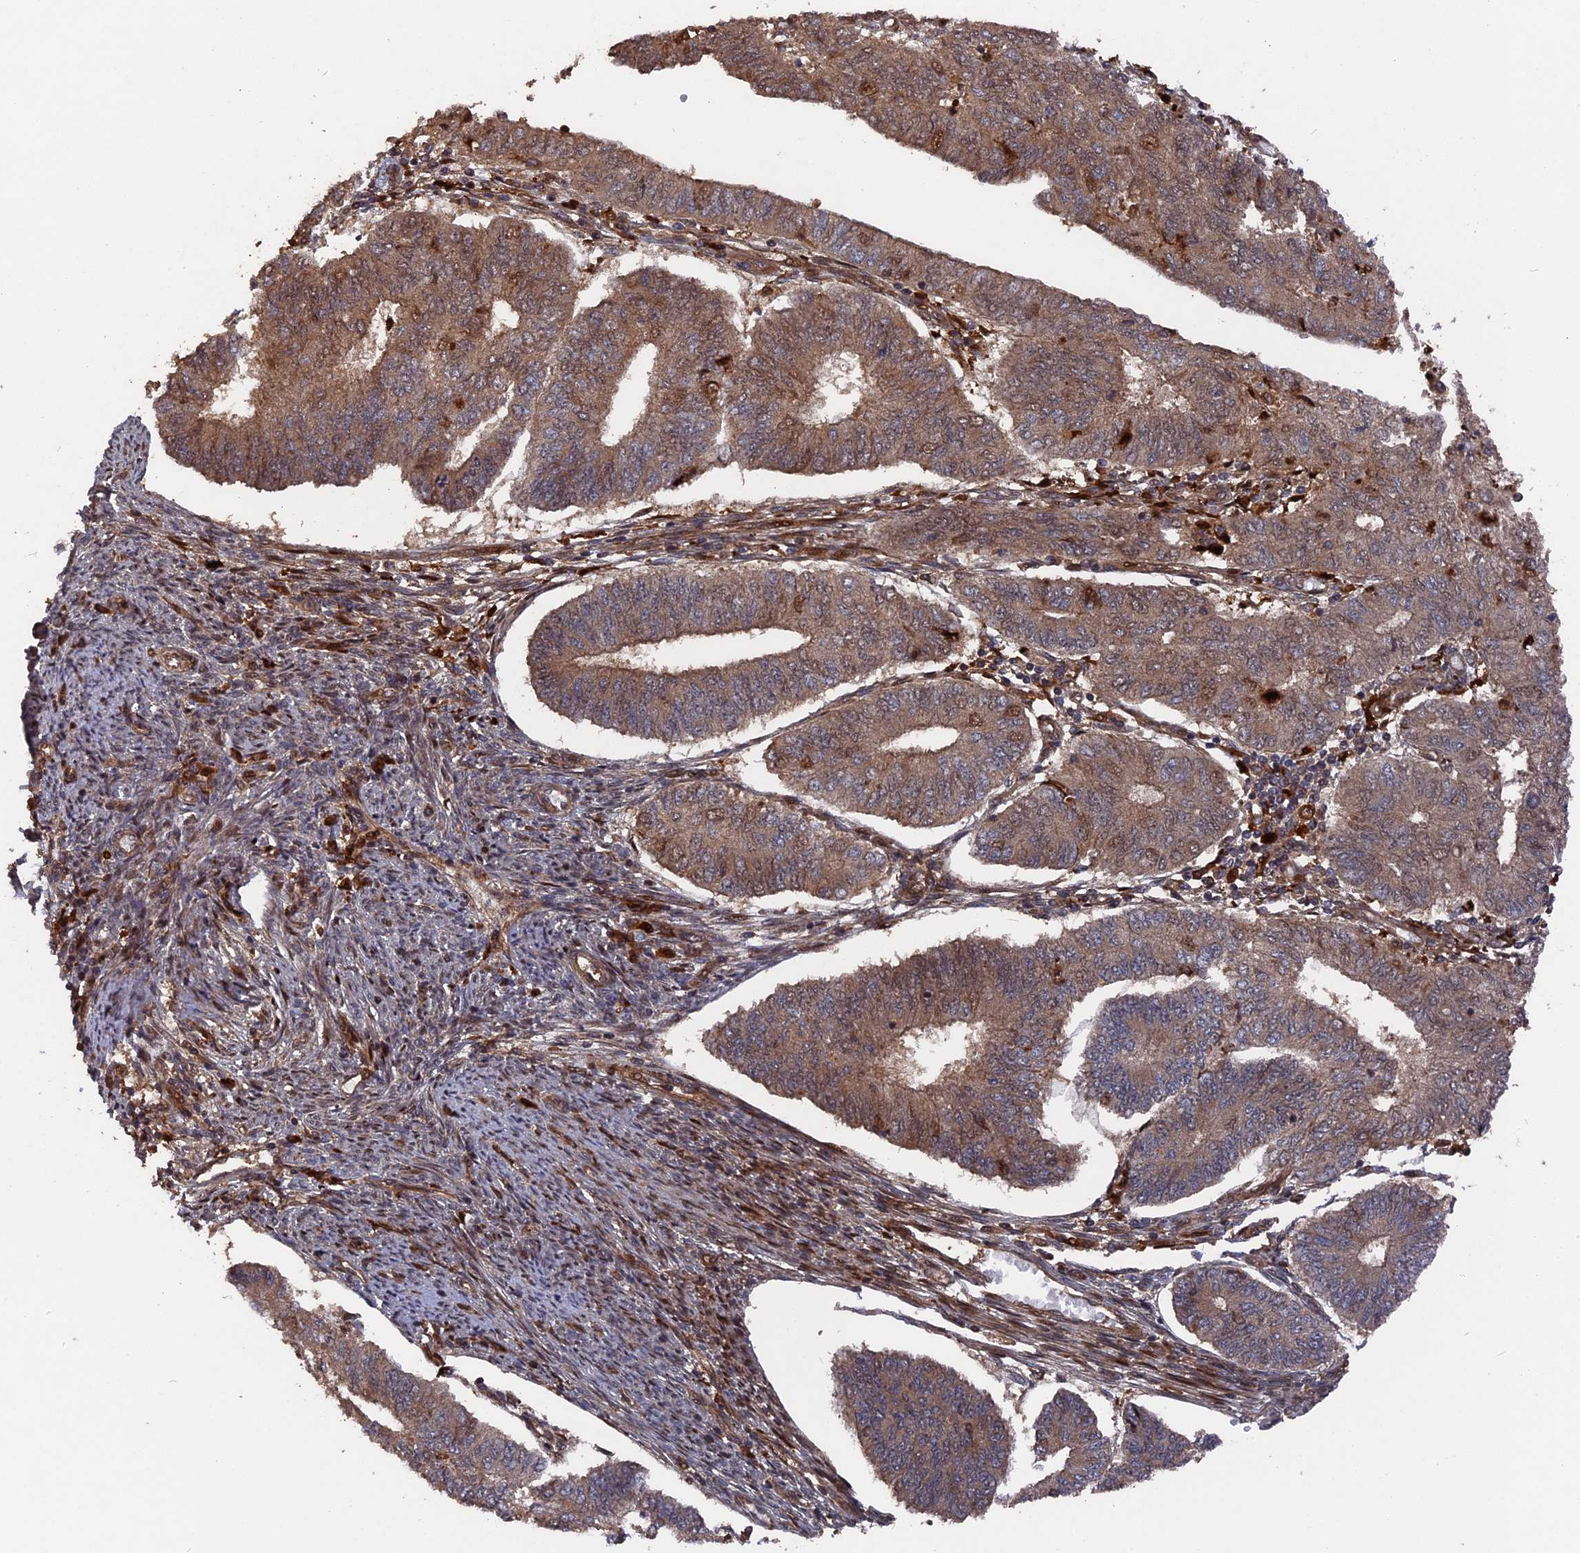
{"staining": {"intensity": "moderate", "quantity": ">75%", "location": "cytoplasmic/membranous"}, "tissue": "endometrial cancer", "cell_type": "Tumor cells", "image_type": "cancer", "snomed": [{"axis": "morphology", "description": "Adenocarcinoma, NOS"}, {"axis": "topography", "description": "Endometrium"}], "caption": "Endometrial cancer tissue reveals moderate cytoplasmic/membranous positivity in approximately >75% of tumor cells (DAB (3,3'-diaminobenzidine) = brown stain, brightfield microscopy at high magnification).", "gene": "DEF8", "patient": {"sex": "female", "age": 68}}